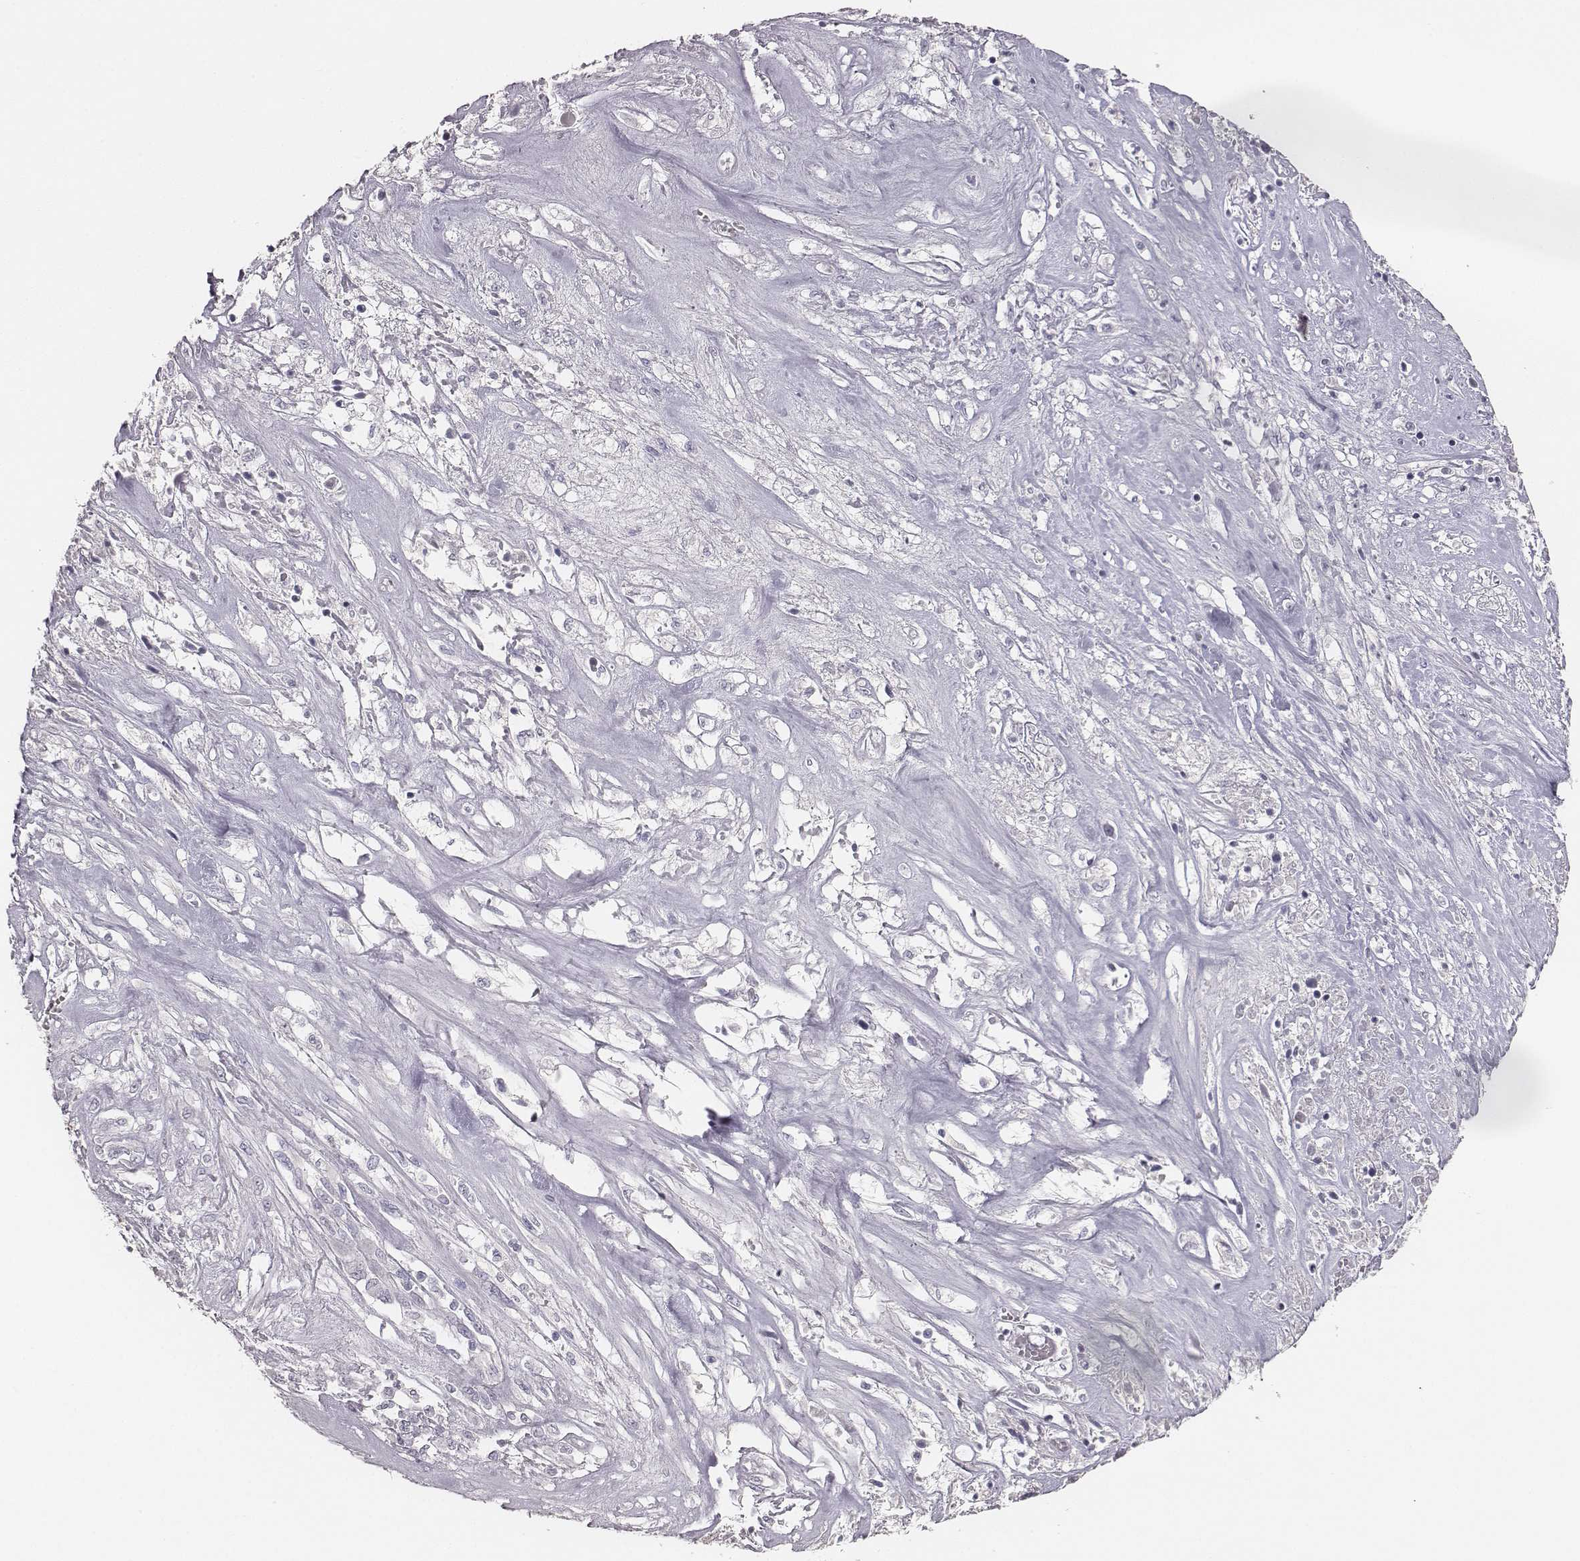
{"staining": {"intensity": "negative", "quantity": "none", "location": "none"}, "tissue": "melanoma", "cell_type": "Tumor cells", "image_type": "cancer", "snomed": [{"axis": "morphology", "description": "Malignant melanoma, NOS"}, {"axis": "topography", "description": "Skin"}], "caption": "Human melanoma stained for a protein using immunohistochemistry (IHC) displays no staining in tumor cells.", "gene": "MYH6", "patient": {"sex": "female", "age": 91}}